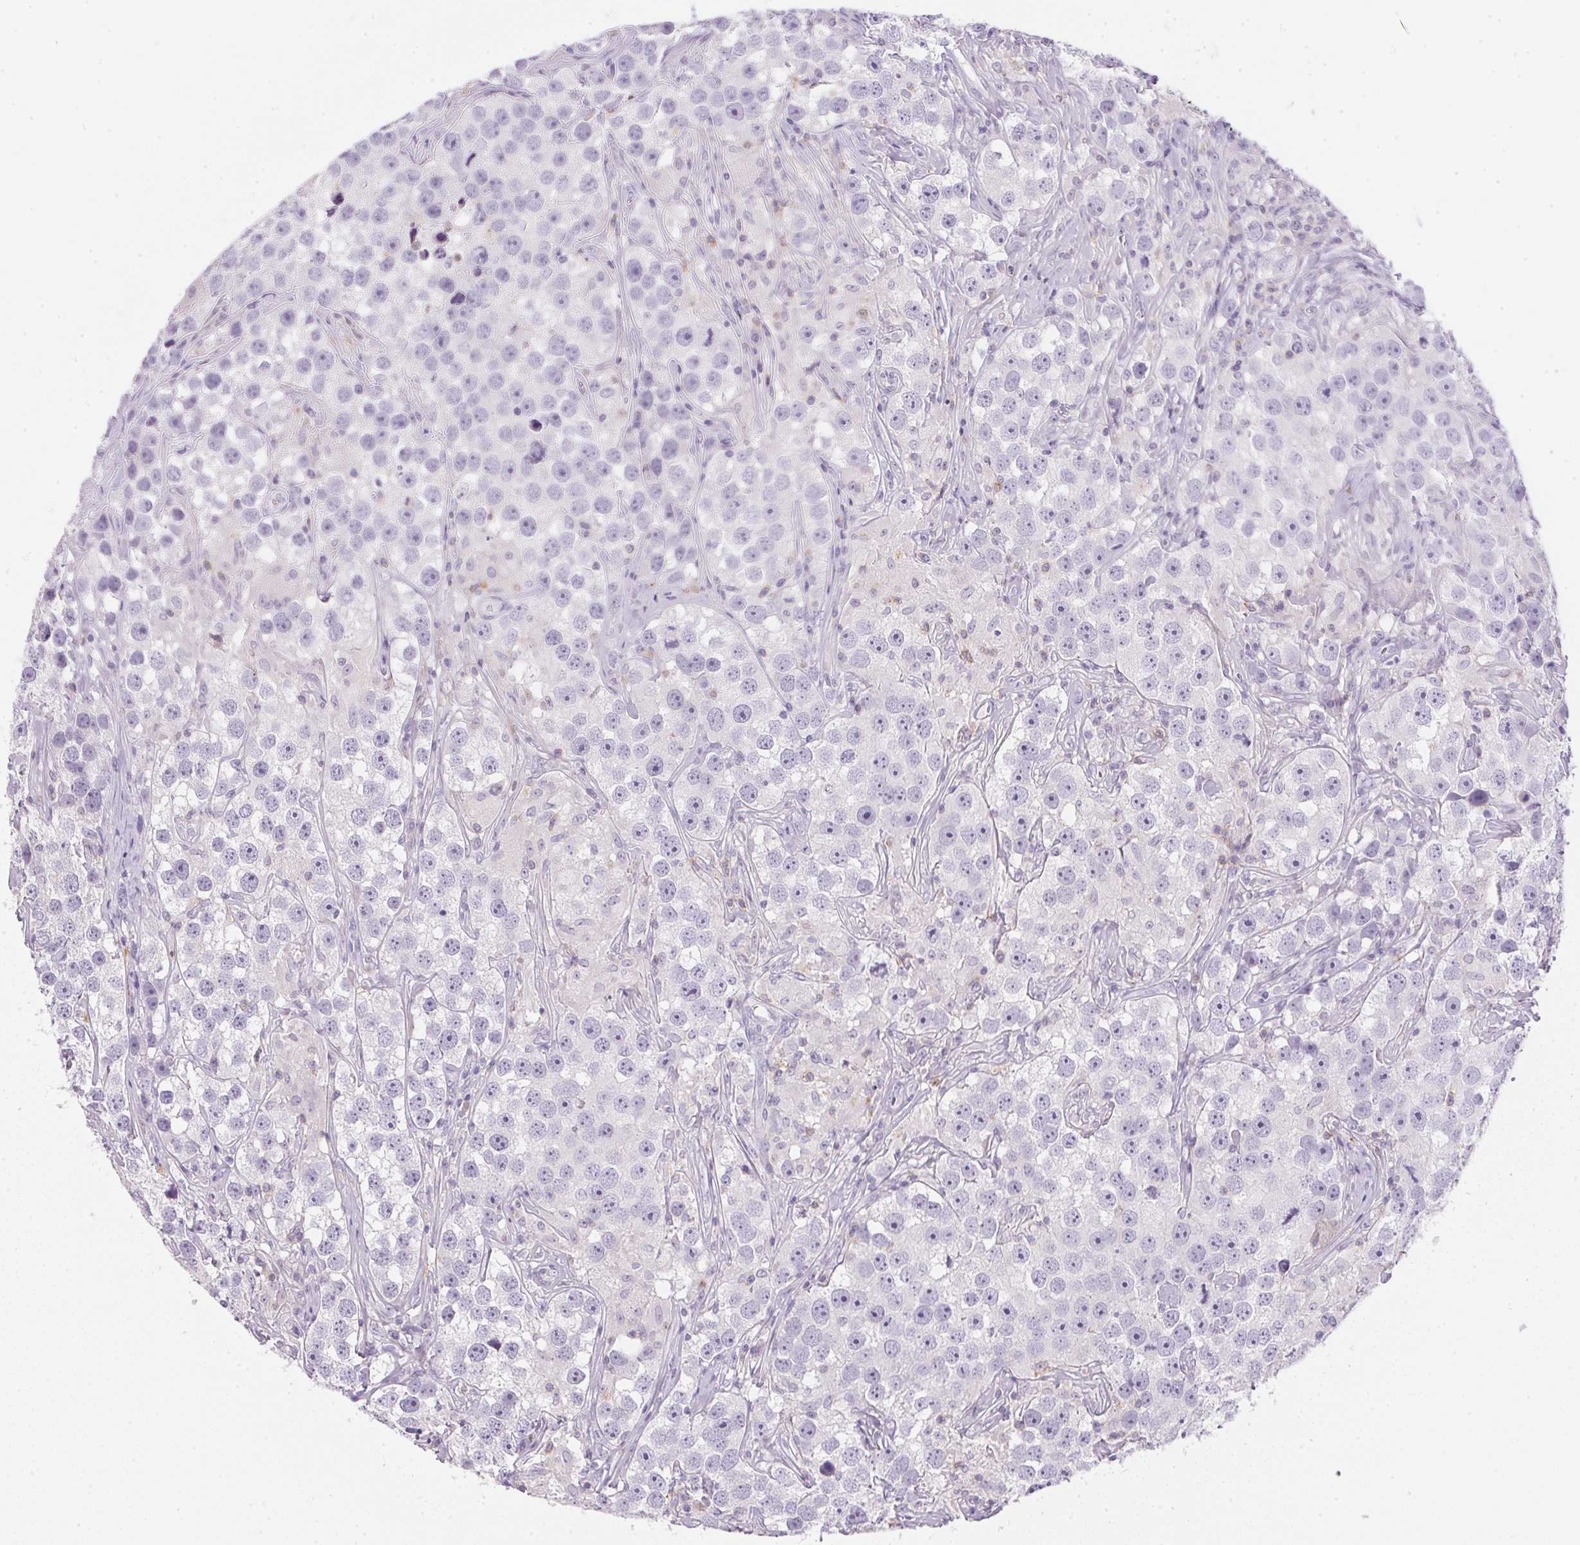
{"staining": {"intensity": "negative", "quantity": "none", "location": "none"}, "tissue": "testis cancer", "cell_type": "Tumor cells", "image_type": "cancer", "snomed": [{"axis": "morphology", "description": "Seminoma, NOS"}, {"axis": "topography", "description": "Testis"}], "caption": "High power microscopy histopathology image of an IHC micrograph of testis seminoma, revealing no significant positivity in tumor cells.", "gene": "ECPAS", "patient": {"sex": "male", "age": 49}}